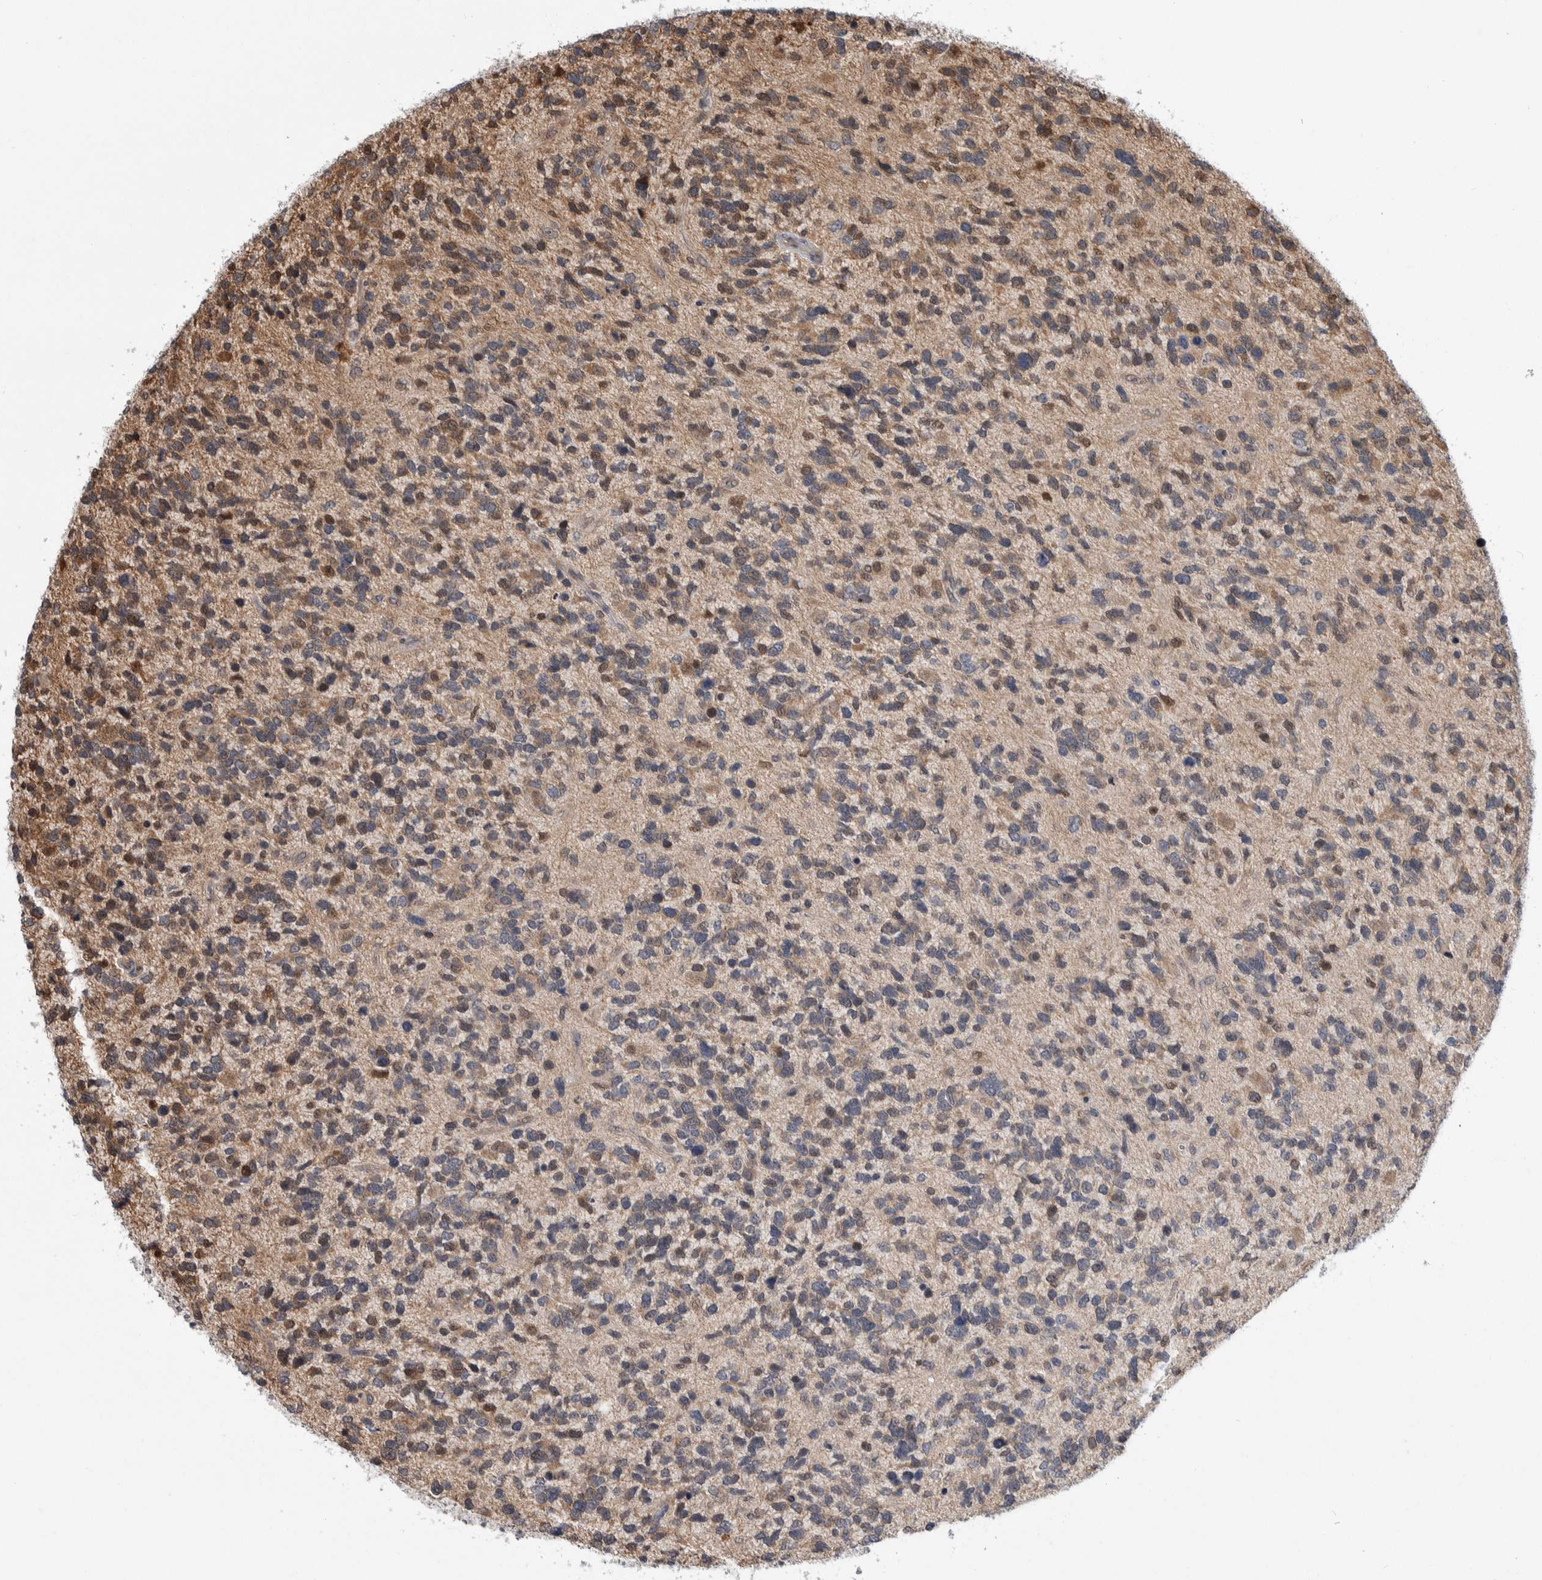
{"staining": {"intensity": "weak", "quantity": "25%-75%", "location": "cytoplasmic/membranous"}, "tissue": "glioma", "cell_type": "Tumor cells", "image_type": "cancer", "snomed": [{"axis": "morphology", "description": "Glioma, malignant, High grade"}, {"axis": "topography", "description": "Brain"}], "caption": "Weak cytoplasmic/membranous expression is identified in approximately 25%-75% of tumor cells in glioma. (DAB (3,3'-diaminobenzidine) = brown stain, brightfield microscopy at high magnification).", "gene": "PTPA", "patient": {"sex": "female", "age": 58}}